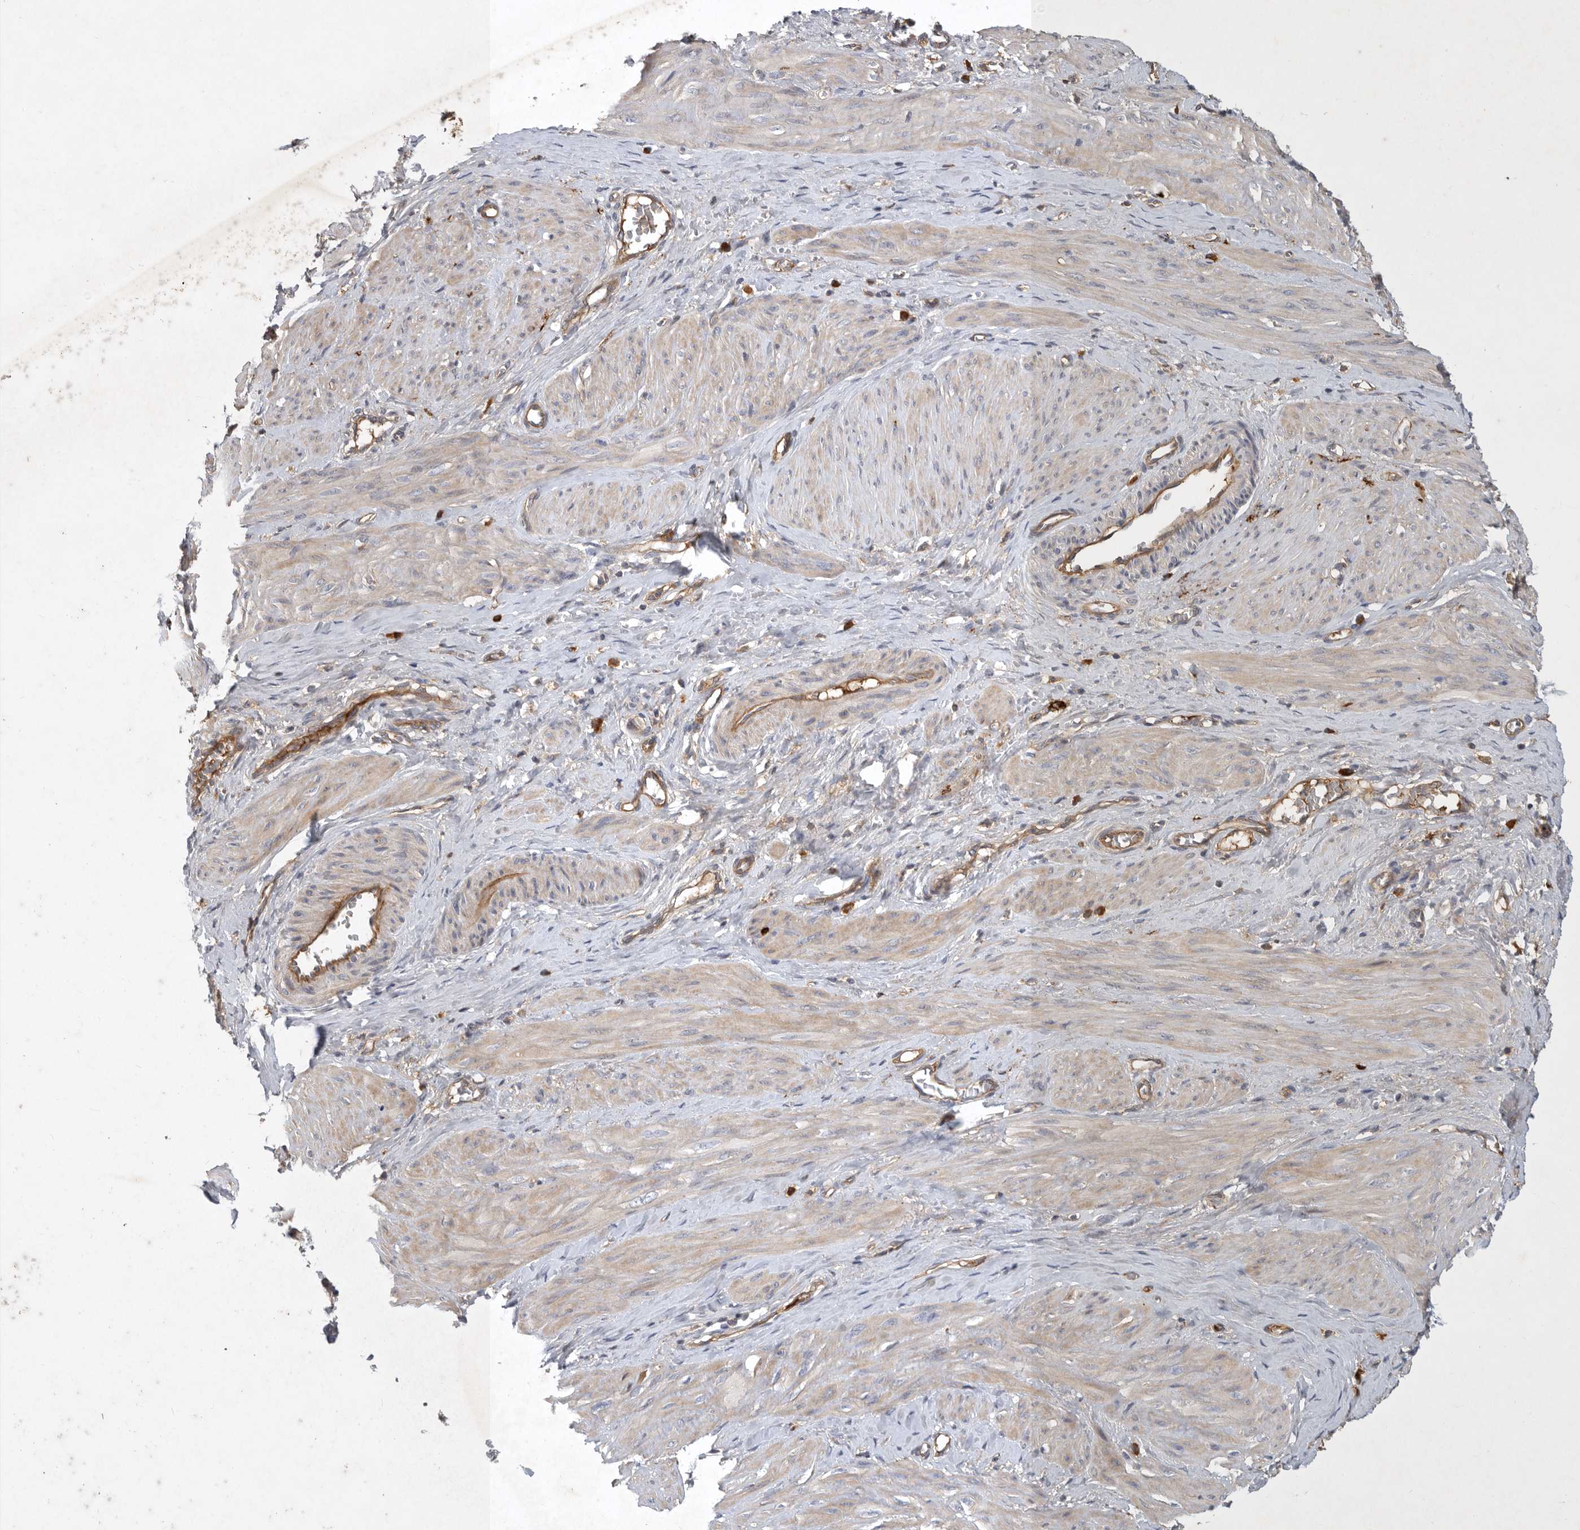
{"staining": {"intensity": "weak", "quantity": "25%-75%", "location": "cytoplasmic/membranous"}, "tissue": "smooth muscle", "cell_type": "Smooth muscle cells", "image_type": "normal", "snomed": [{"axis": "morphology", "description": "Normal tissue, NOS"}, {"axis": "topography", "description": "Endometrium"}], "caption": "The photomicrograph displays staining of benign smooth muscle, revealing weak cytoplasmic/membranous protein expression (brown color) within smooth muscle cells.", "gene": "MLPH", "patient": {"sex": "female", "age": 33}}